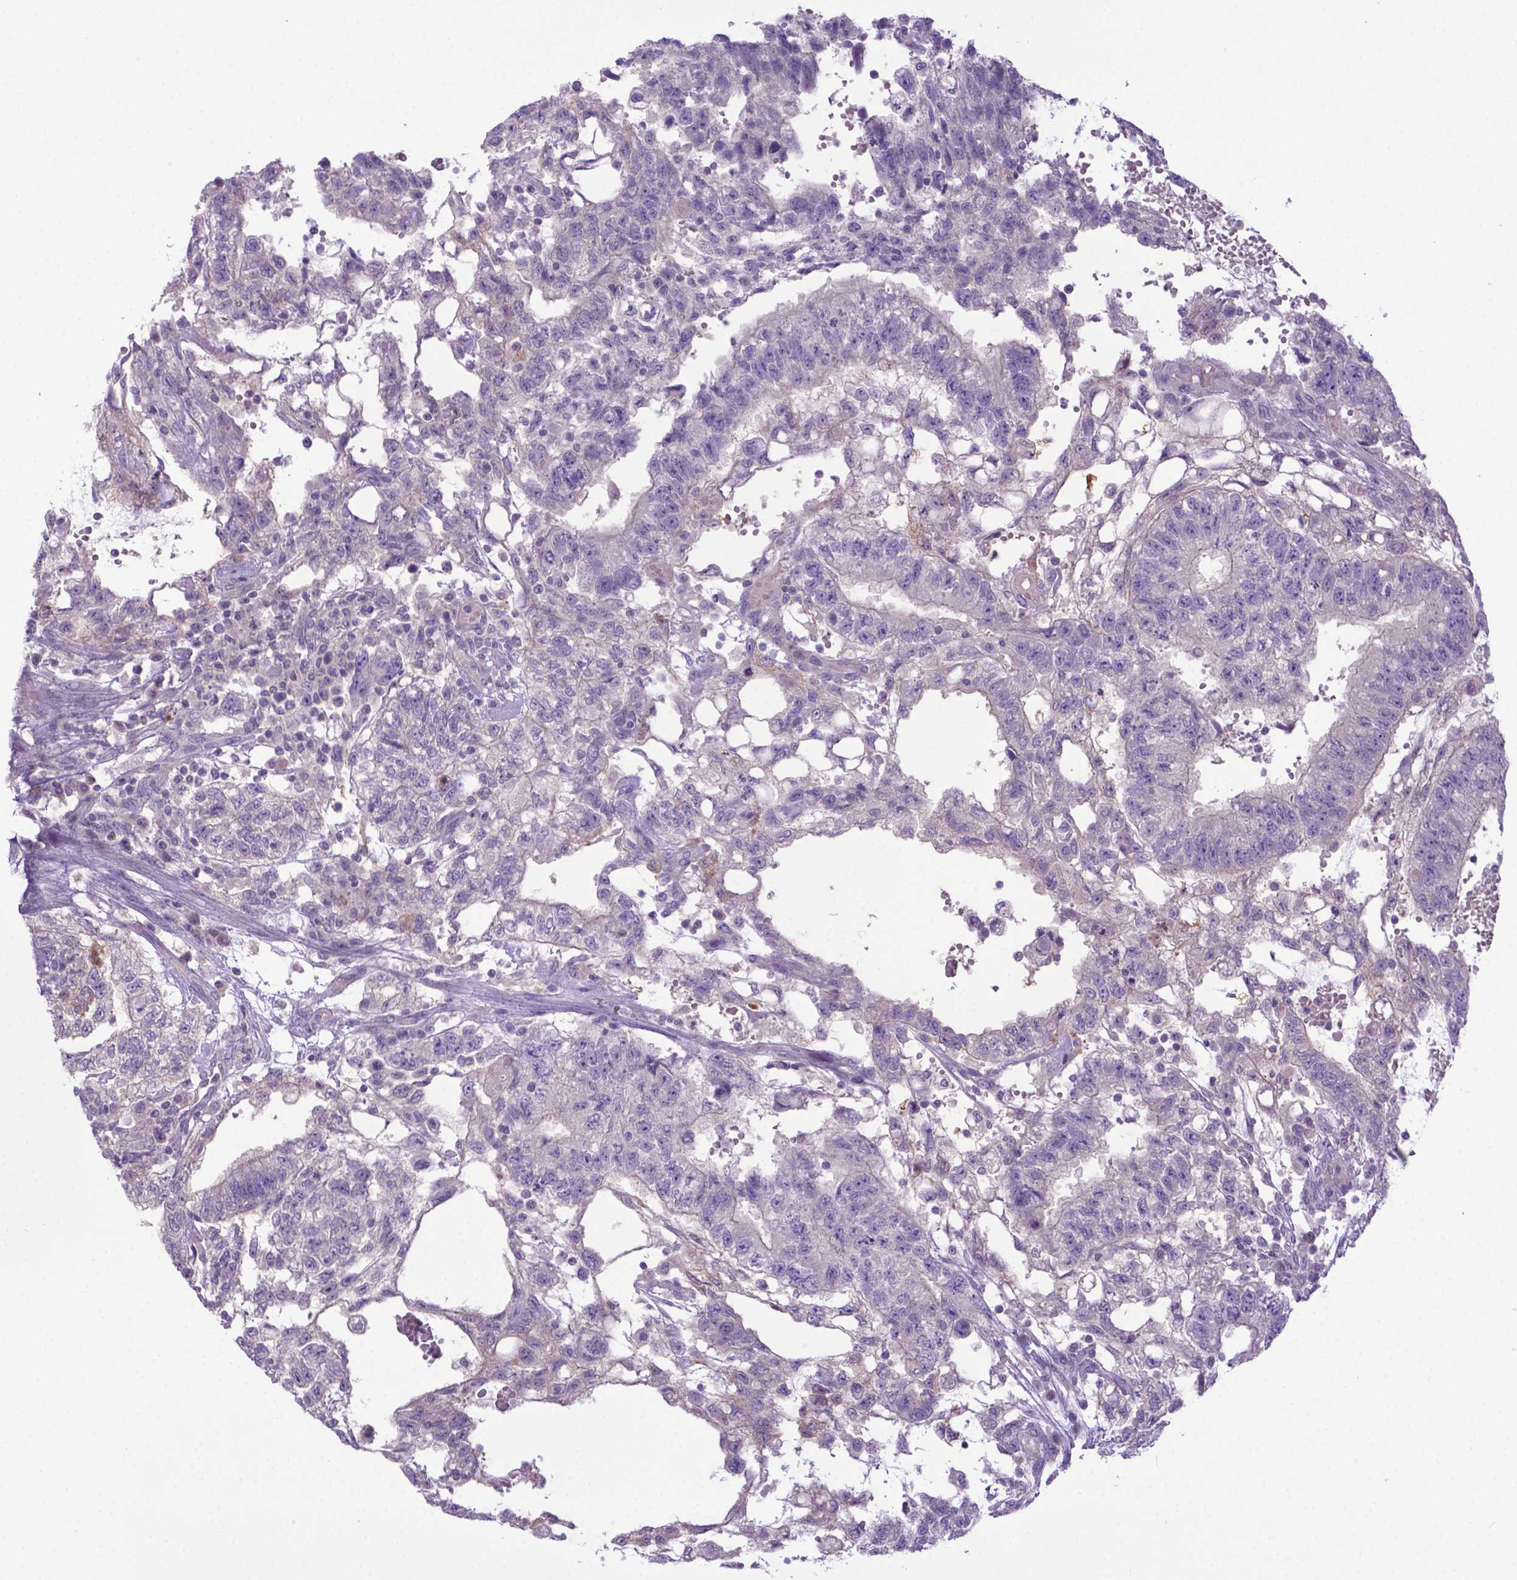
{"staining": {"intensity": "negative", "quantity": "none", "location": "none"}, "tissue": "testis cancer", "cell_type": "Tumor cells", "image_type": "cancer", "snomed": [{"axis": "morphology", "description": "Carcinoma, Embryonal, NOS"}, {"axis": "topography", "description": "Testis"}], "caption": "High magnification brightfield microscopy of testis cancer (embryonal carcinoma) stained with DAB (3,3'-diaminobenzidine) (brown) and counterstained with hematoxylin (blue): tumor cells show no significant staining.", "gene": "ADRA2B", "patient": {"sex": "male", "age": 32}}